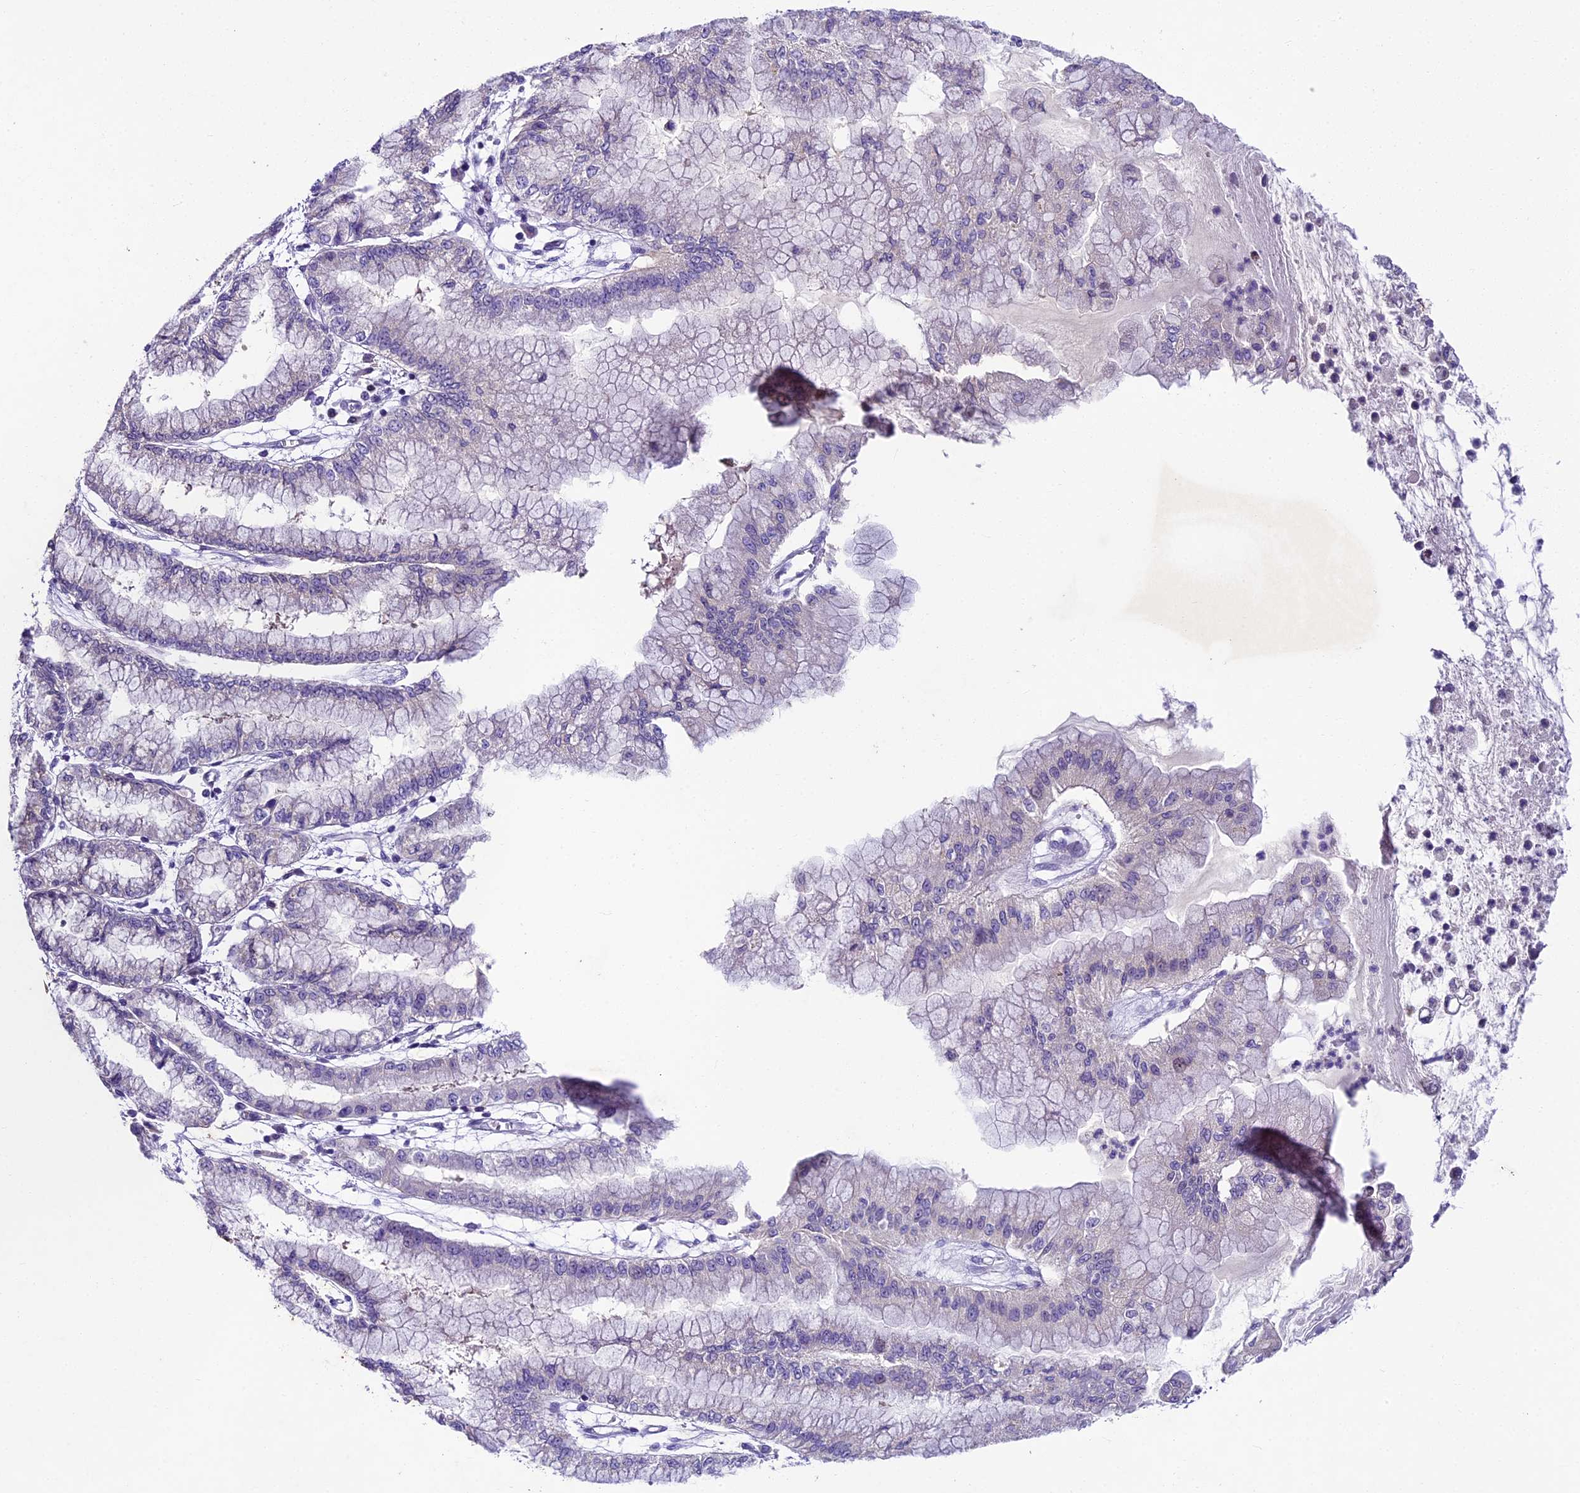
{"staining": {"intensity": "negative", "quantity": "none", "location": "none"}, "tissue": "pancreatic cancer", "cell_type": "Tumor cells", "image_type": "cancer", "snomed": [{"axis": "morphology", "description": "Adenocarcinoma, NOS"}, {"axis": "topography", "description": "Pancreas"}], "caption": "High power microscopy image of an immunohistochemistry micrograph of adenocarcinoma (pancreatic), revealing no significant staining in tumor cells.", "gene": "IFT140", "patient": {"sex": "male", "age": 73}}